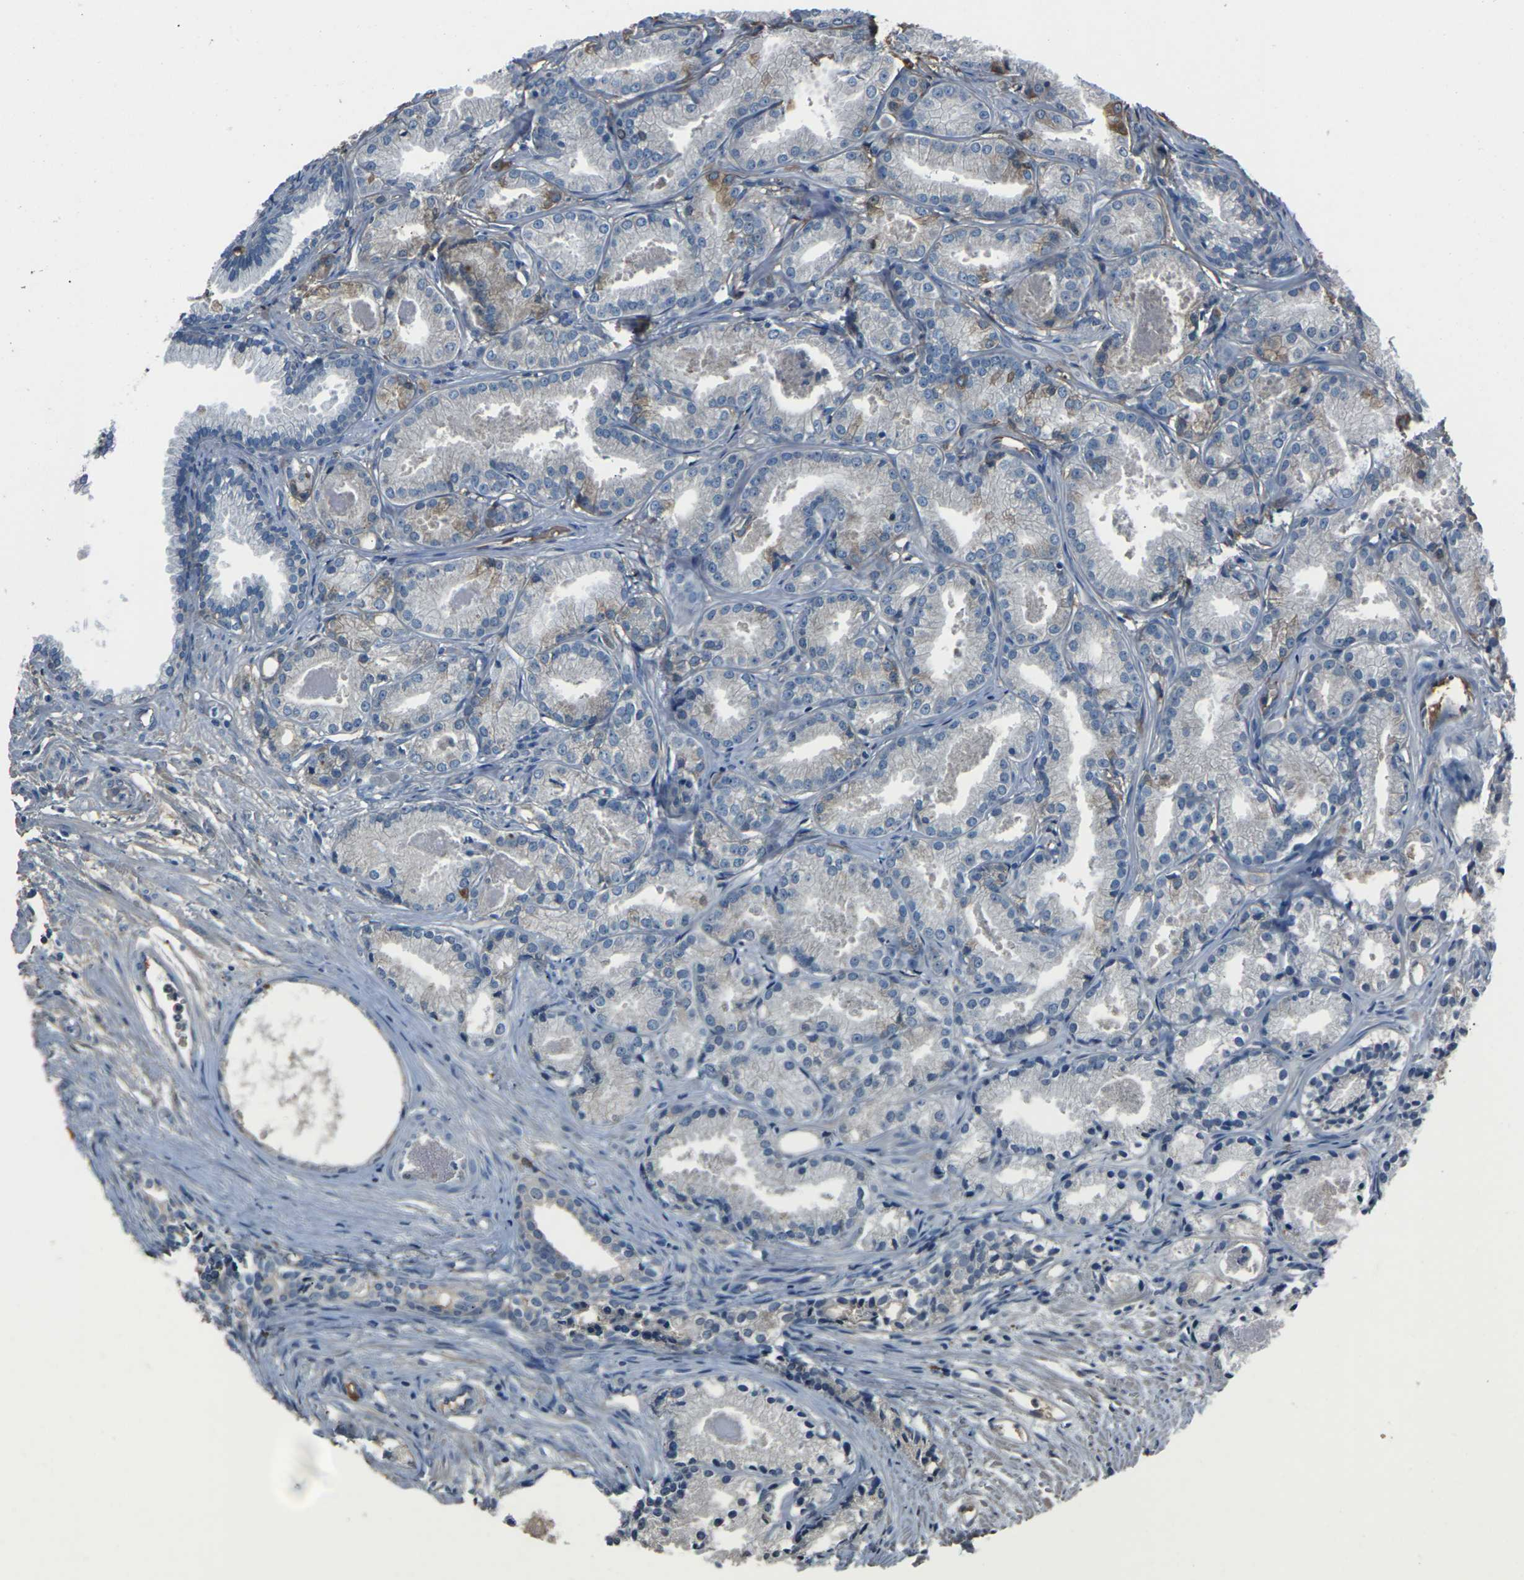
{"staining": {"intensity": "moderate", "quantity": "<25%", "location": "cytoplasmic/membranous"}, "tissue": "prostate cancer", "cell_type": "Tumor cells", "image_type": "cancer", "snomed": [{"axis": "morphology", "description": "Adenocarcinoma, Low grade"}, {"axis": "topography", "description": "Prostate"}], "caption": "The histopathology image exhibits staining of prostate cancer, revealing moderate cytoplasmic/membranous protein expression (brown color) within tumor cells.", "gene": "LEP", "patient": {"sex": "male", "age": 72}}